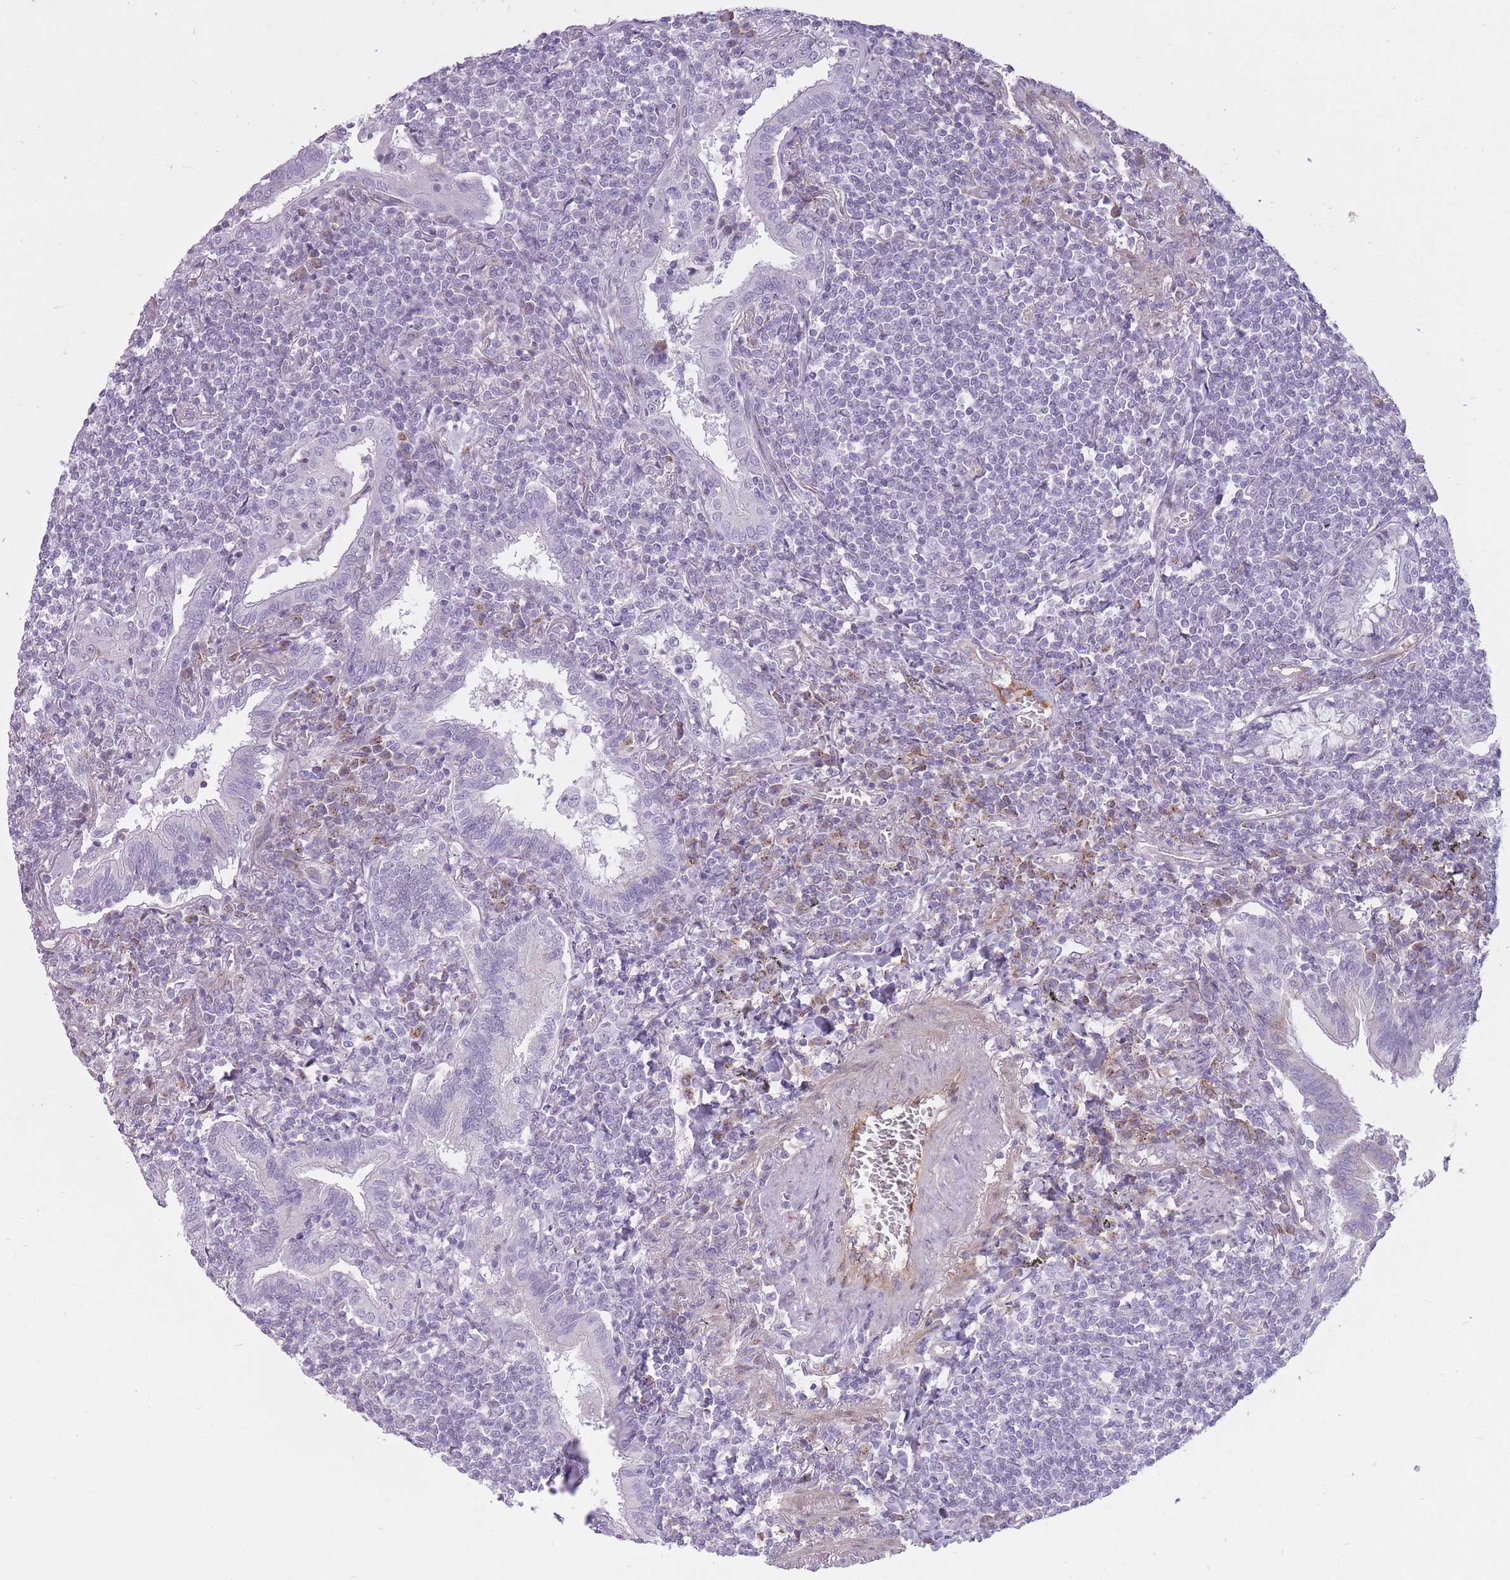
{"staining": {"intensity": "negative", "quantity": "none", "location": "none"}, "tissue": "lymphoma", "cell_type": "Tumor cells", "image_type": "cancer", "snomed": [{"axis": "morphology", "description": "Malignant lymphoma, non-Hodgkin's type, Low grade"}, {"axis": "topography", "description": "Lung"}], "caption": "Protein analysis of malignant lymphoma, non-Hodgkin's type (low-grade) shows no significant expression in tumor cells.", "gene": "PGRMC2", "patient": {"sex": "female", "age": 71}}